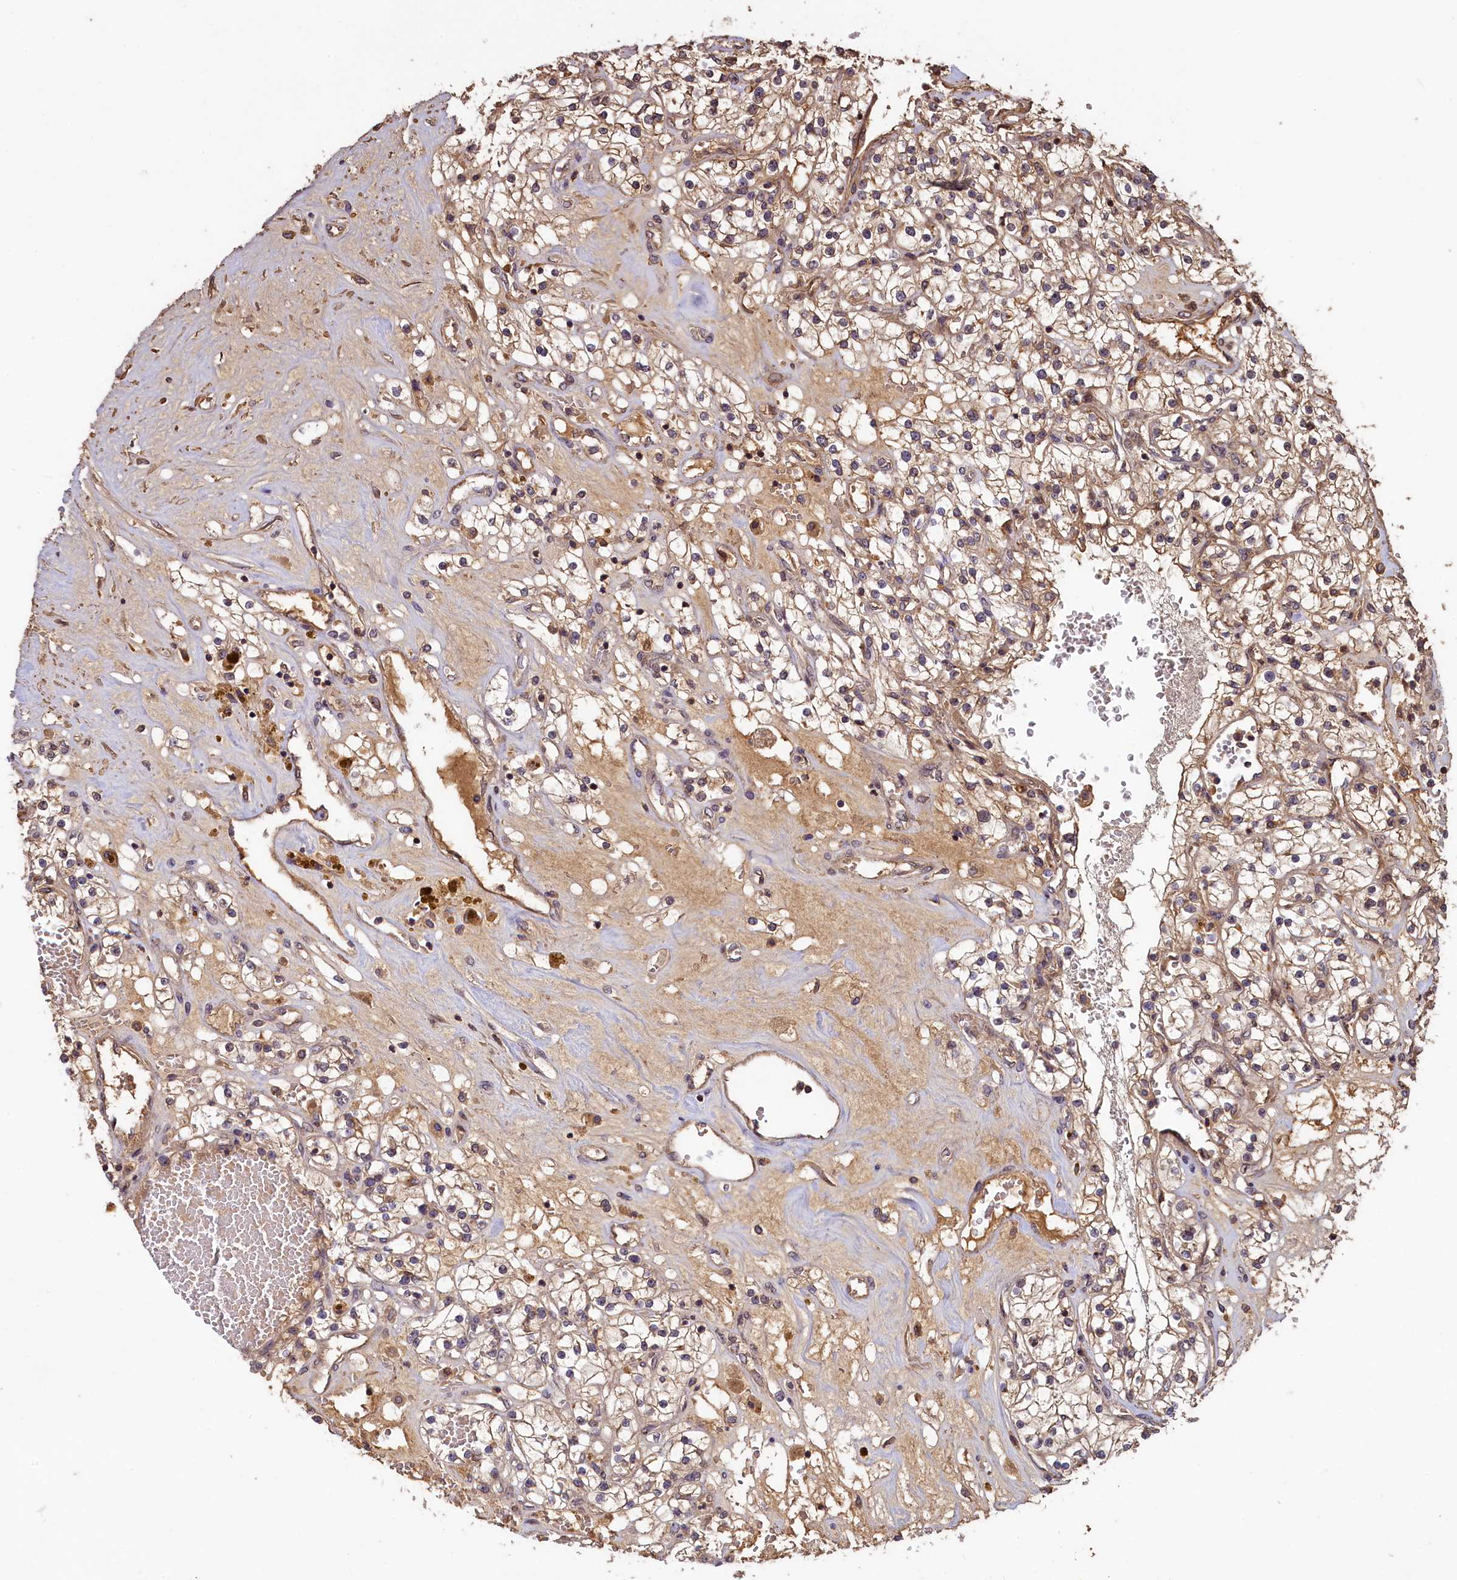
{"staining": {"intensity": "weak", "quantity": "25%-75%", "location": "cytoplasmic/membranous"}, "tissue": "renal cancer", "cell_type": "Tumor cells", "image_type": "cancer", "snomed": [{"axis": "morphology", "description": "Normal tissue, NOS"}, {"axis": "morphology", "description": "Adenocarcinoma, NOS"}, {"axis": "topography", "description": "Kidney"}], "caption": "Tumor cells show low levels of weak cytoplasmic/membranous expression in approximately 25%-75% of cells in human renal cancer.", "gene": "NUDT6", "patient": {"sex": "male", "age": 68}}